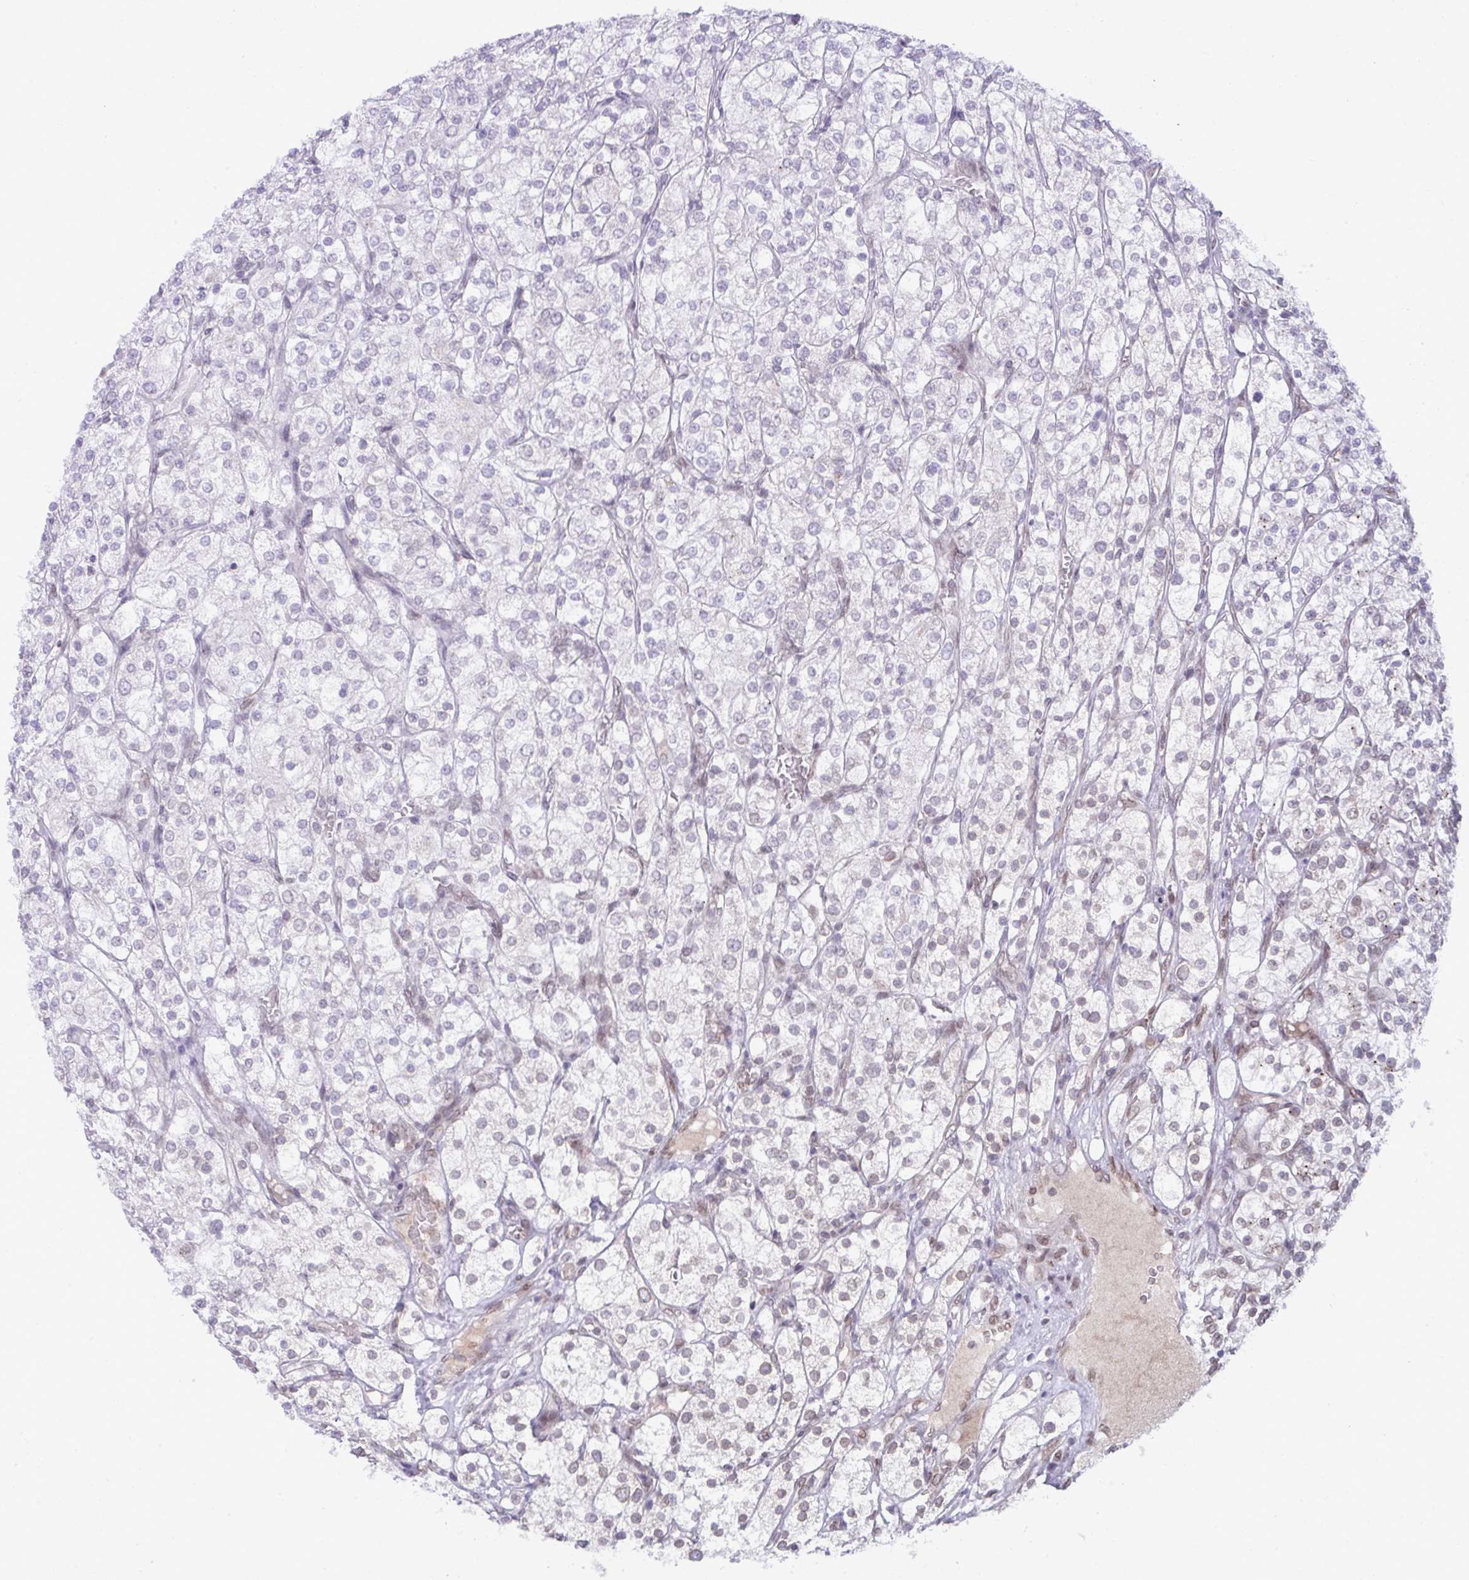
{"staining": {"intensity": "weak", "quantity": "<25%", "location": "cytoplasmic/membranous,nuclear"}, "tissue": "renal cancer", "cell_type": "Tumor cells", "image_type": "cancer", "snomed": [{"axis": "morphology", "description": "Adenocarcinoma, NOS"}, {"axis": "topography", "description": "Kidney"}], "caption": "Adenocarcinoma (renal) stained for a protein using IHC reveals no expression tumor cells.", "gene": "RANBP2", "patient": {"sex": "male", "age": 80}}